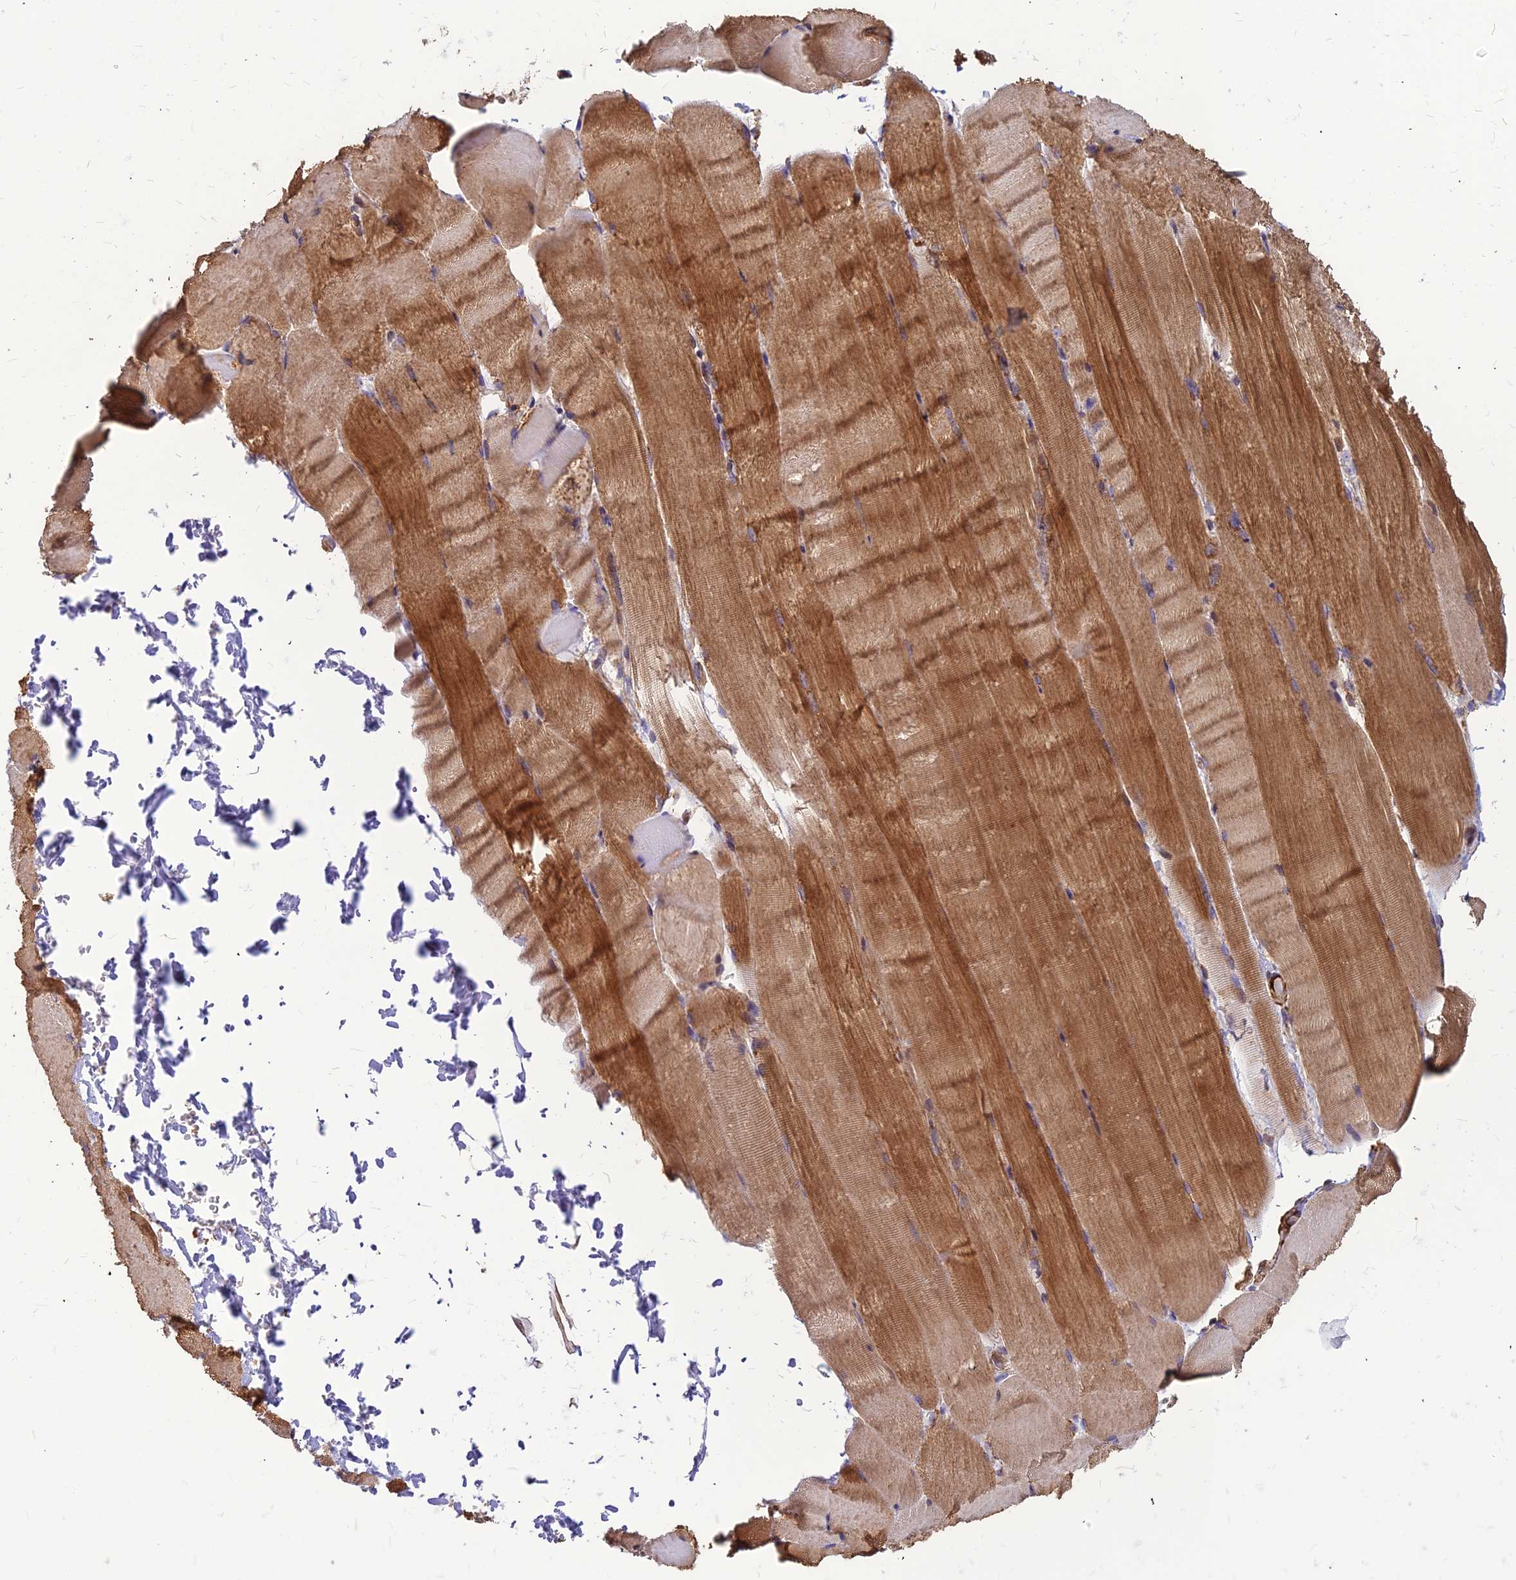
{"staining": {"intensity": "moderate", "quantity": ">75%", "location": "cytoplasmic/membranous"}, "tissue": "skeletal muscle", "cell_type": "Myocytes", "image_type": "normal", "snomed": [{"axis": "morphology", "description": "Normal tissue, NOS"}, {"axis": "topography", "description": "Skeletal muscle"}, {"axis": "topography", "description": "Parathyroid gland"}], "caption": "Protein staining of benign skeletal muscle reveals moderate cytoplasmic/membranous expression in about >75% of myocytes.", "gene": "LEKR1", "patient": {"sex": "female", "age": 37}}